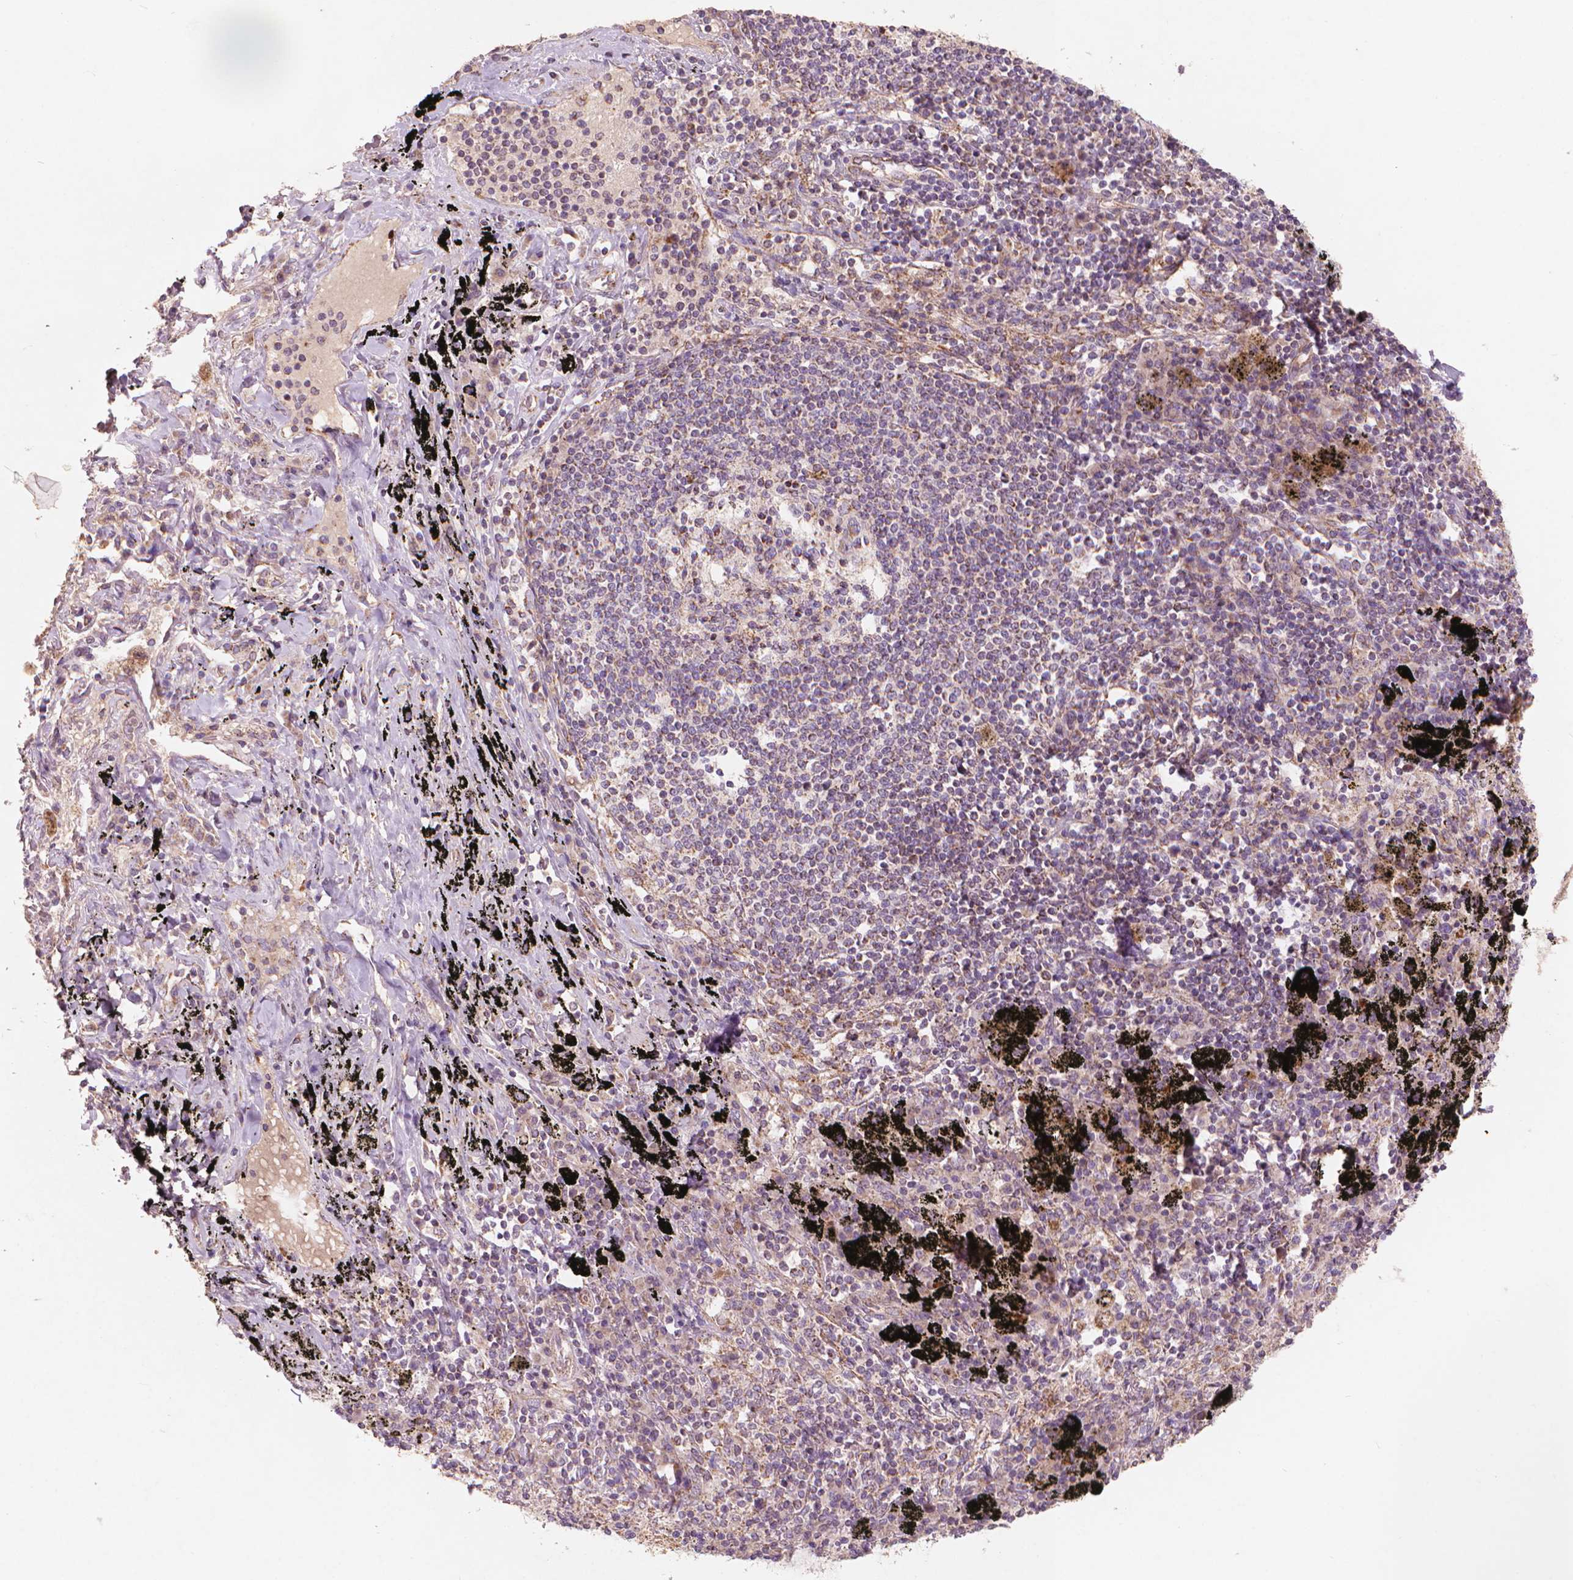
{"staining": {"intensity": "weak", "quantity": ">75%", "location": "cytoplasmic/membranous"}, "tissue": "adipose tissue", "cell_type": "Adipocytes", "image_type": "normal", "snomed": [{"axis": "morphology", "description": "Normal tissue, NOS"}, {"axis": "topography", "description": "Bronchus"}, {"axis": "topography", "description": "Lung"}], "caption": "IHC histopathology image of normal adipose tissue: human adipose tissue stained using immunohistochemistry displays low levels of weak protein expression localized specifically in the cytoplasmic/membranous of adipocytes, appearing as a cytoplasmic/membranous brown color.", "gene": "NLRX1", "patient": {"sex": "female", "age": 57}}